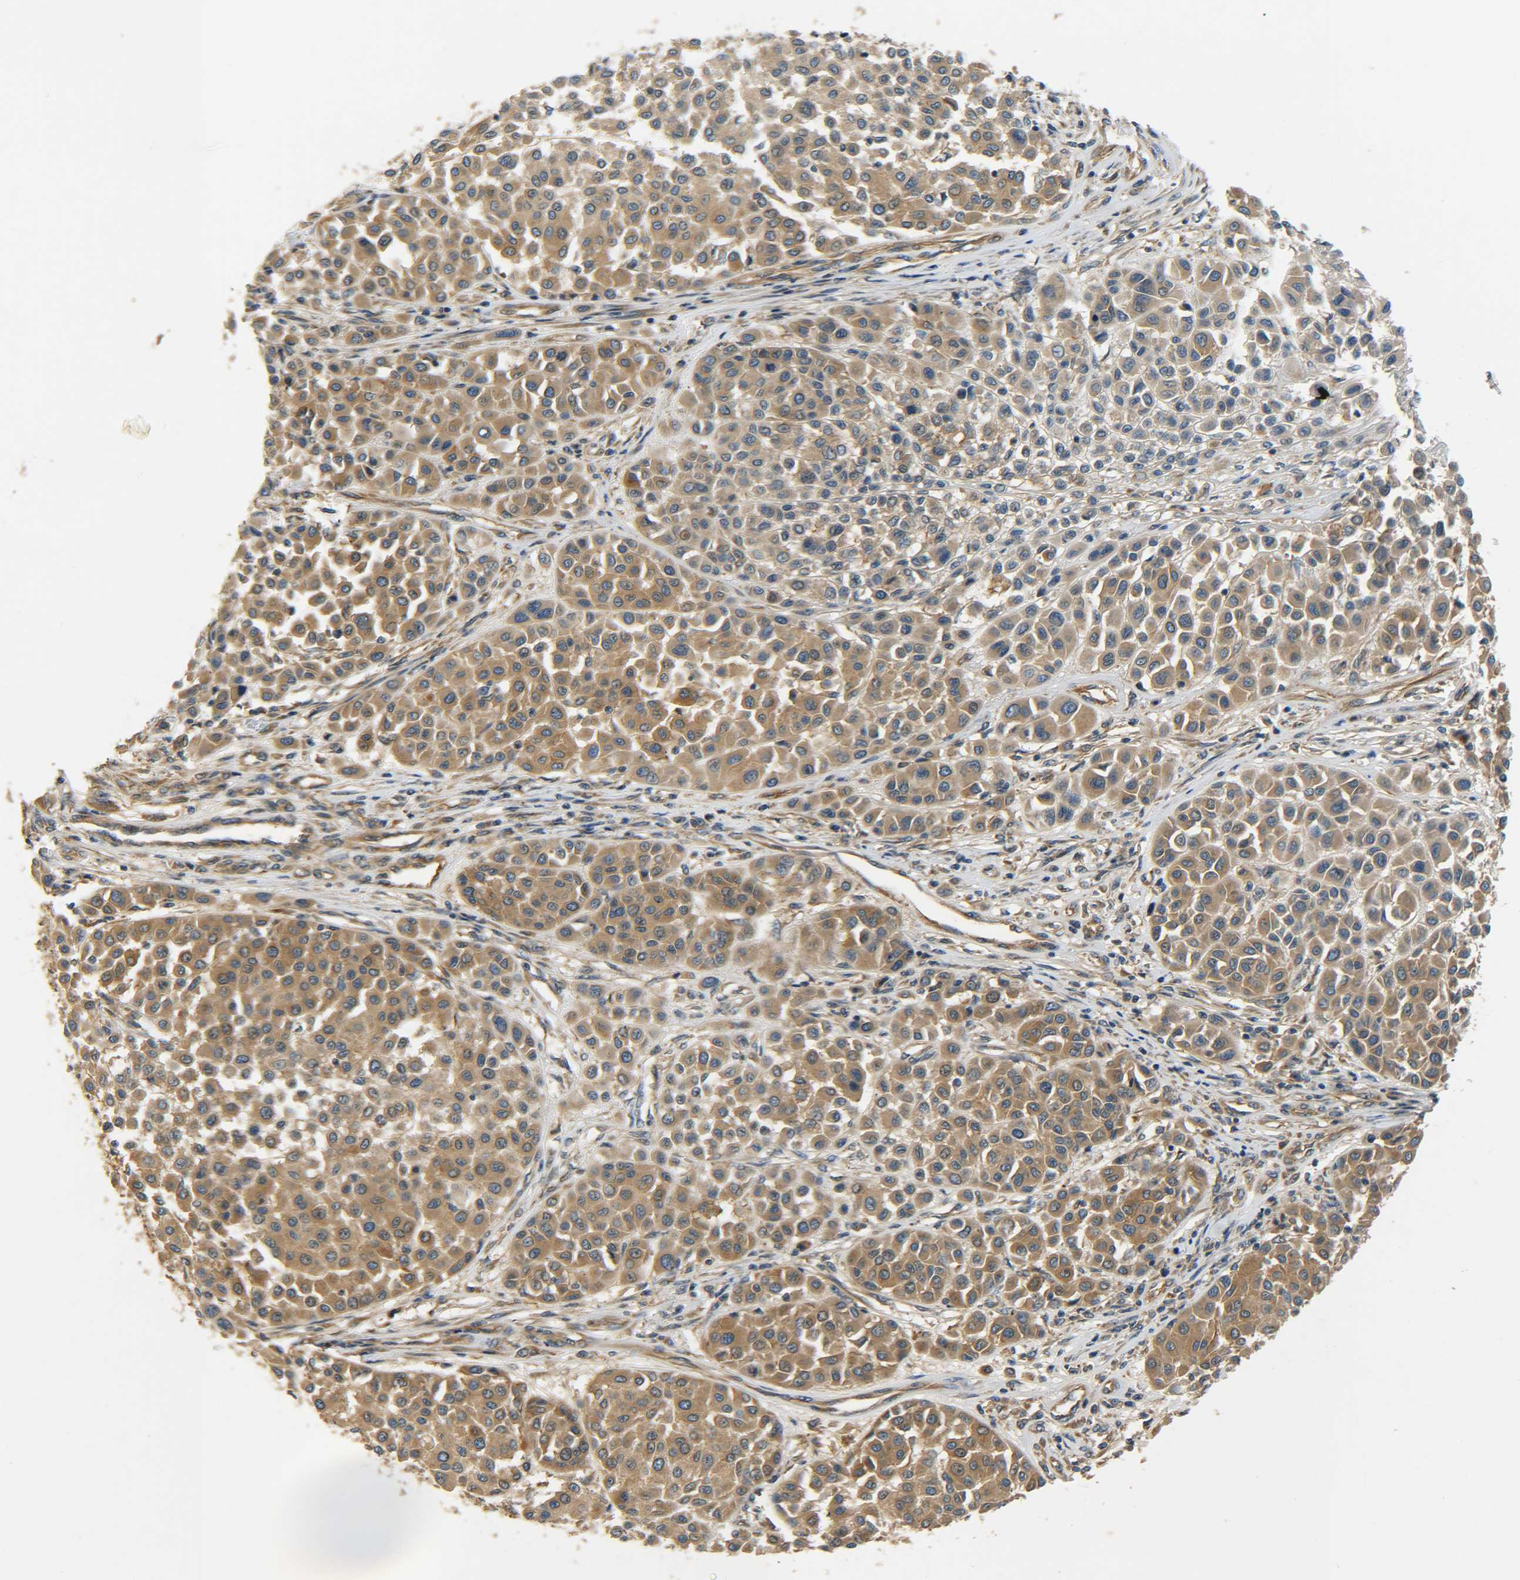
{"staining": {"intensity": "moderate", "quantity": ">75%", "location": "cytoplasmic/membranous"}, "tissue": "melanoma", "cell_type": "Tumor cells", "image_type": "cancer", "snomed": [{"axis": "morphology", "description": "Malignant melanoma, Metastatic site"}, {"axis": "topography", "description": "Soft tissue"}], "caption": "The micrograph displays immunohistochemical staining of malignant melanoma (metastatic site). There is moderate cytoplasmic/membranous staining is present in approximately >75% of tumor cells.", "gene": "LRCH3", "patient": {"sex": "male", "age": 41}}